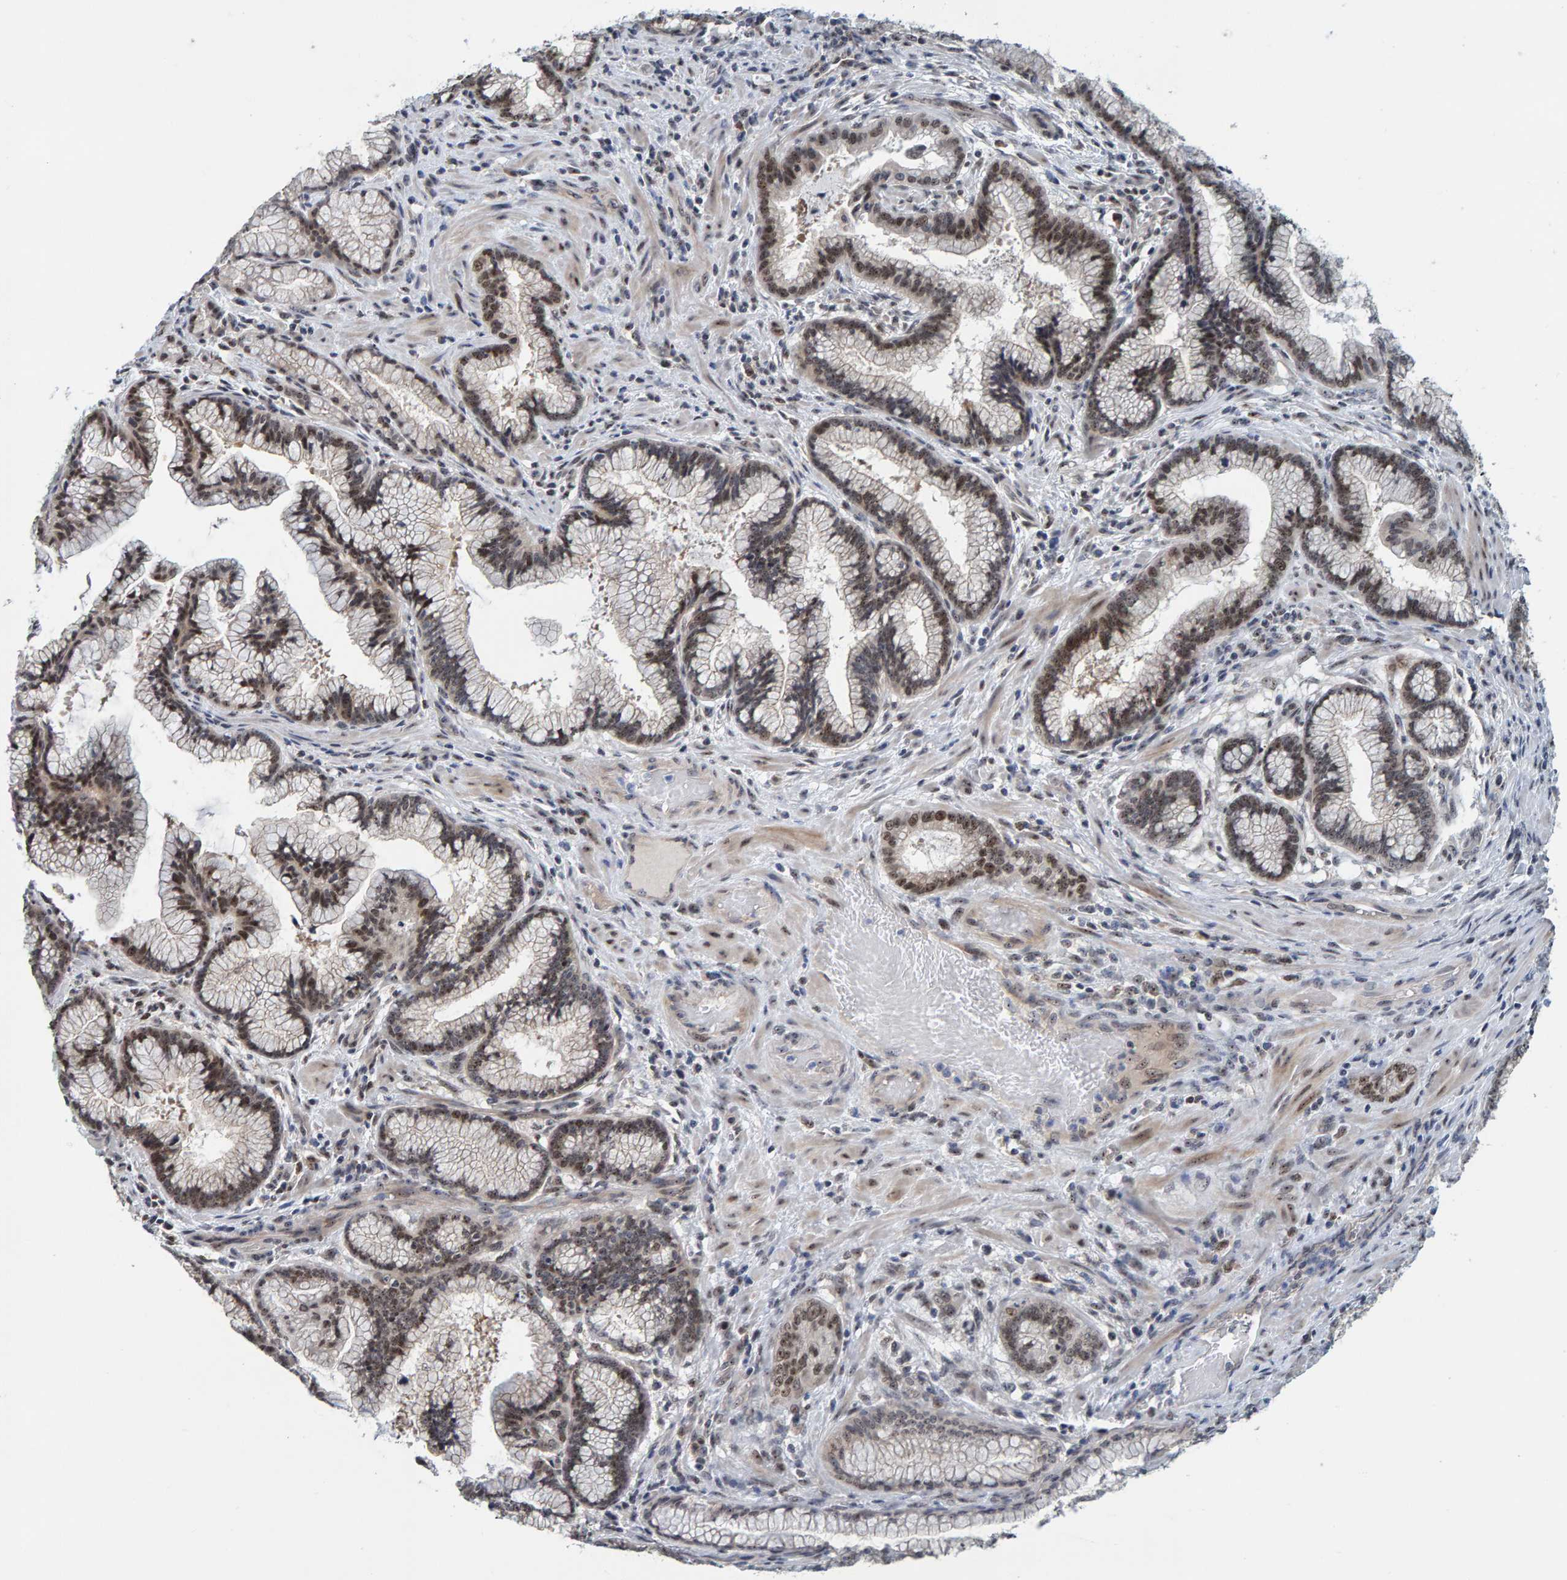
{"staining": {"intensity": "moderate", "quantity": "25%-75%", "location": "nuclear"}, "tissue": "pancreatic cancer", "cell_type": "Tumor cells", "image_type": "cancer", "snomed": [{"axis": "morphology", "description": "Adenocarcinoma, NOS"}, {"axis": "topography", "description": "Pancreas"}], "caption": "This is a photomicrograph of IHC staining of adenocarcinoma (pancreatic), which shows moderate staining in the nuclear of tumor cells.", "gene": "POLR1E", "patient": {"sex": "female", "age": 64}}